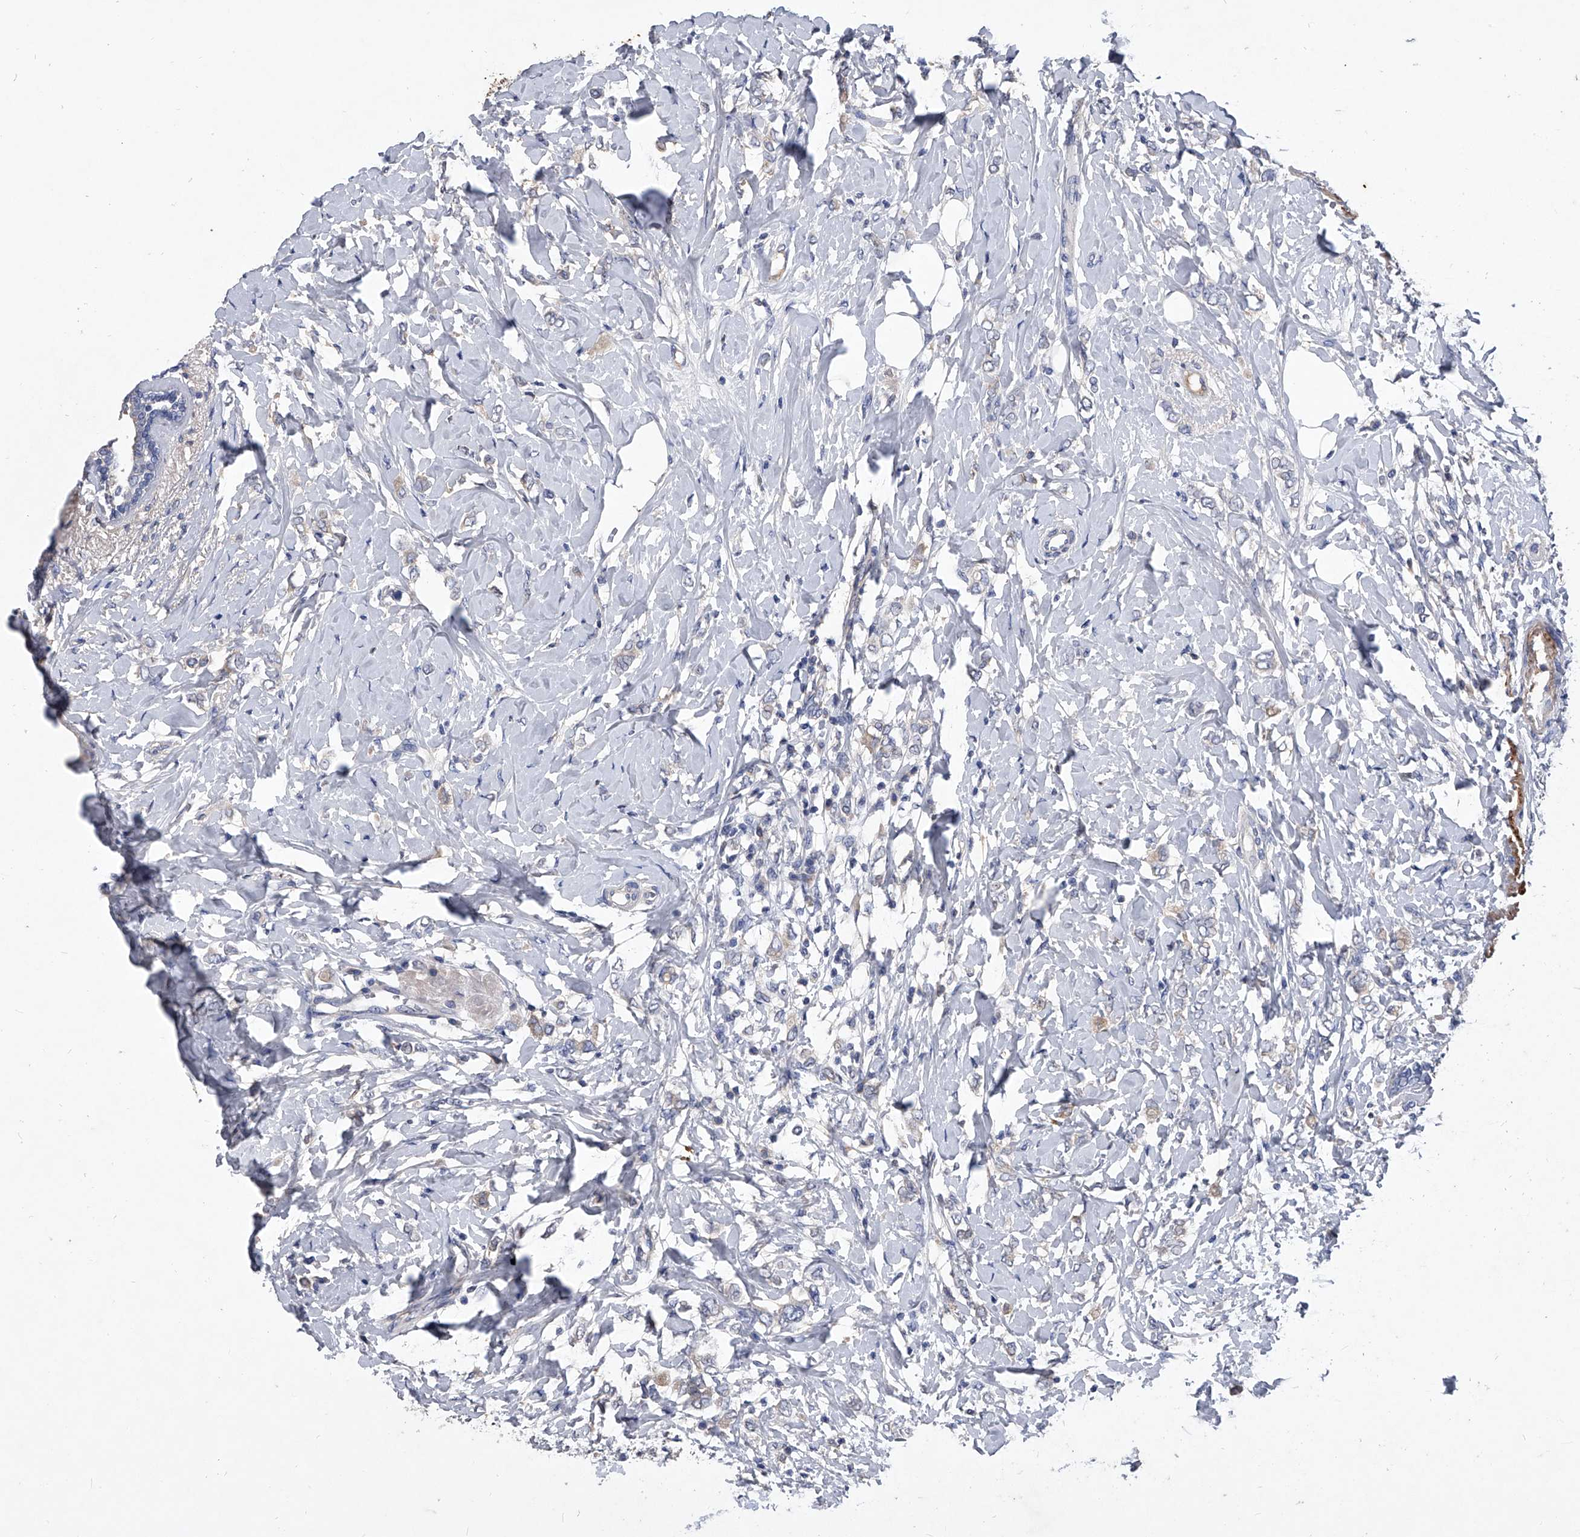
{"staining": {"intensity": "negative", "quantity": "none", "location": "none"}, "tissue": "breast cancer", "cell_type": "Tumor cells", "image_type": "cancer", "snomed": [{"axis": "morphology", "description": "Normal tissue, NOS"}, {"axis": "morphology", "description": "Lobular carcinoma"}, {"axis": "topography", "description": "Breast"}], "caption": "Tumor cells show no significant protein staining in breast cancer. The staining is performed using DAB brown chromogen with nuclei counter-stained in using hematoxylin.", "gene": "C5", "patient": {"sex": "female", "age": 47}}